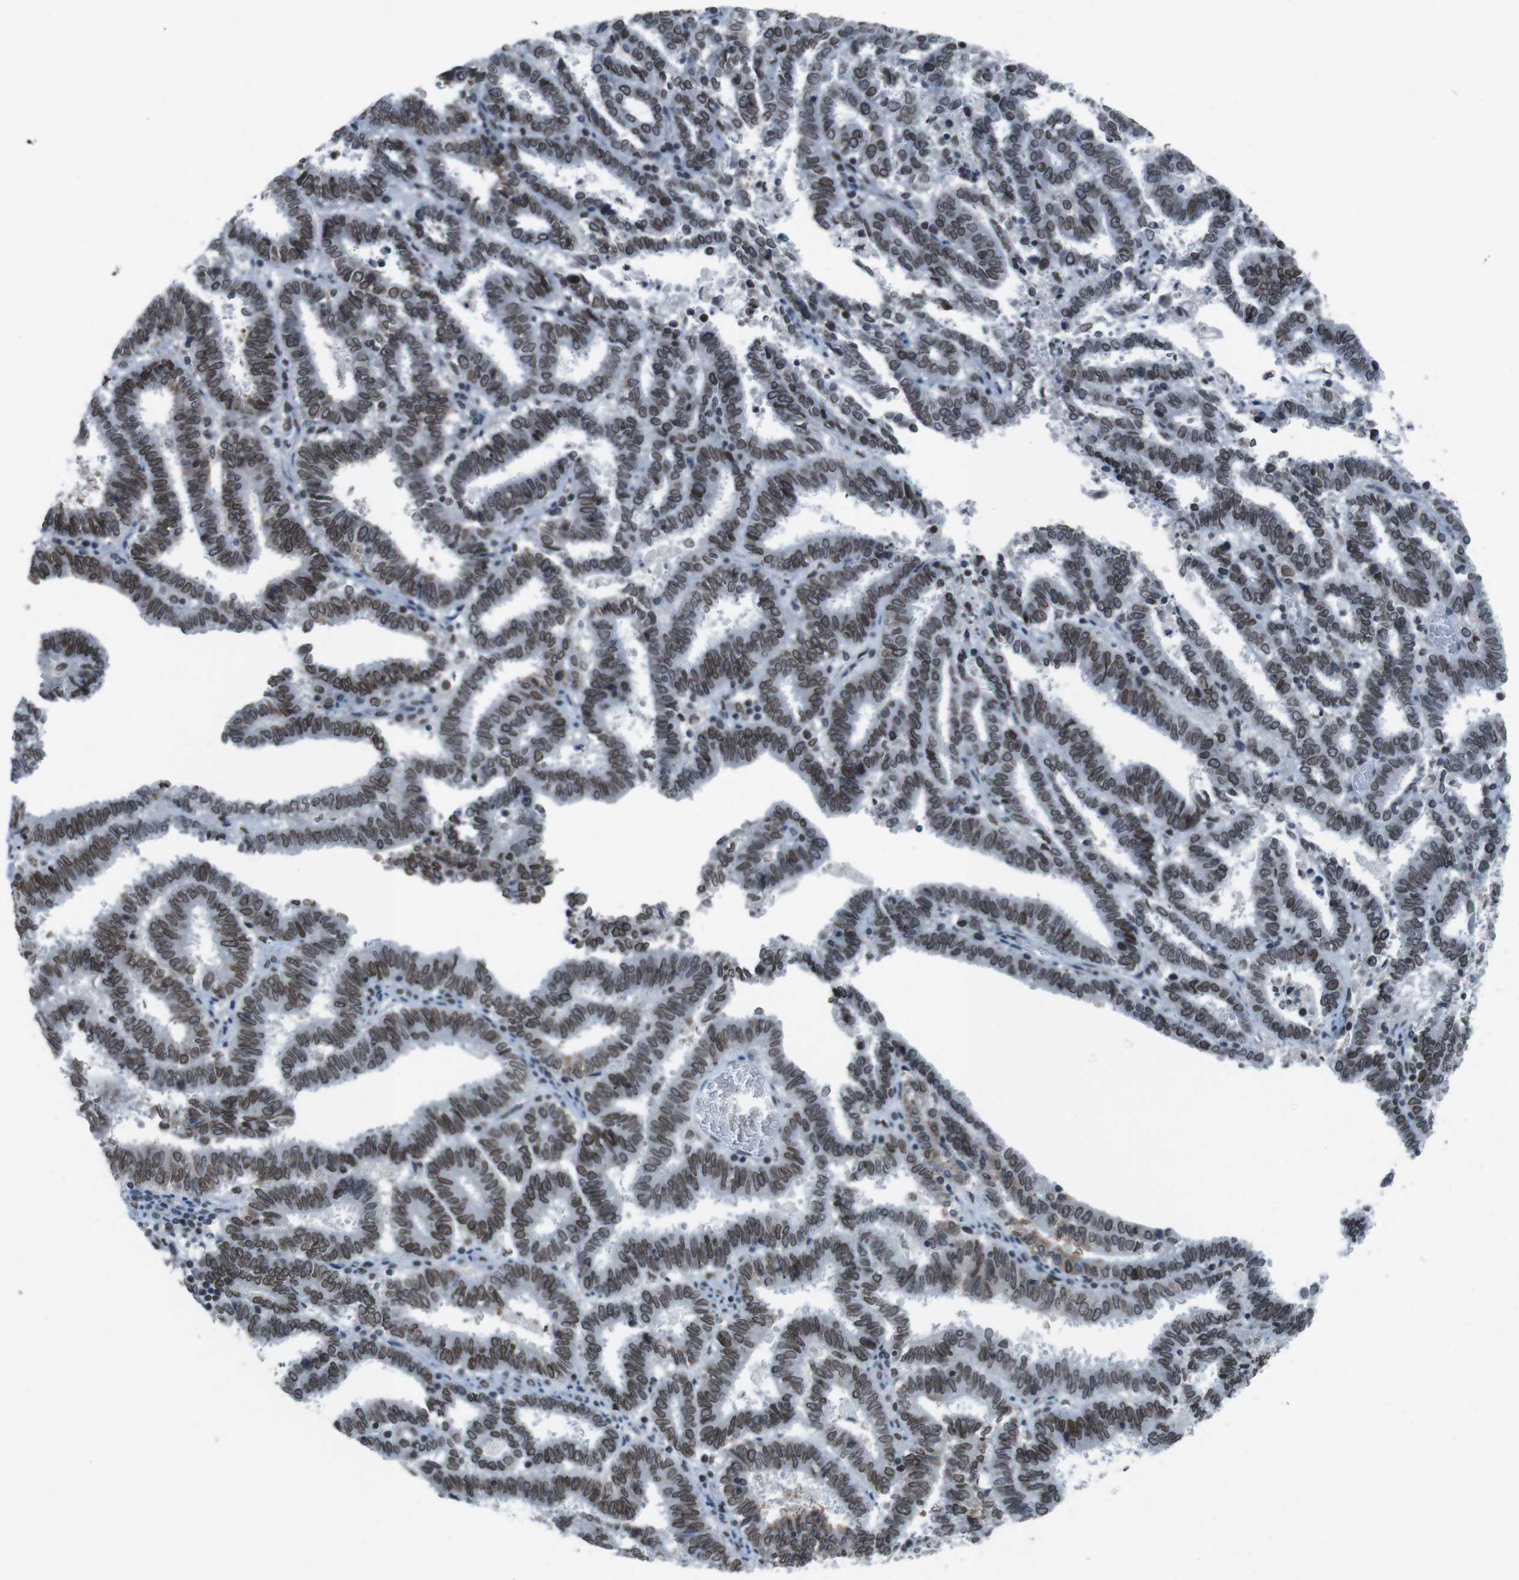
{"staining": {"intensity": "moderate", "quantity": ">75%", "location": "cytoplasmic/membranous,nuclear"}, "tissue": "endometrial cancer", "cell_type": "Tumor cells", "image_type": "cancer", "snomed": [{"axis": "morphology", "description": "Adenocarcinoma, NOS"}, {"axis": "topography", "description": "Uterus"}], "caption": "The photomicrograph displays immunohistochemical staining of endometrial cancer (adenocarcinoma). There is moderate cytoplasmic/membranous and nuclear staining is seen in about >75% of tumor cells.", "gene": "MAD1L1", "patient": {"sex": "female", "age": 83}}